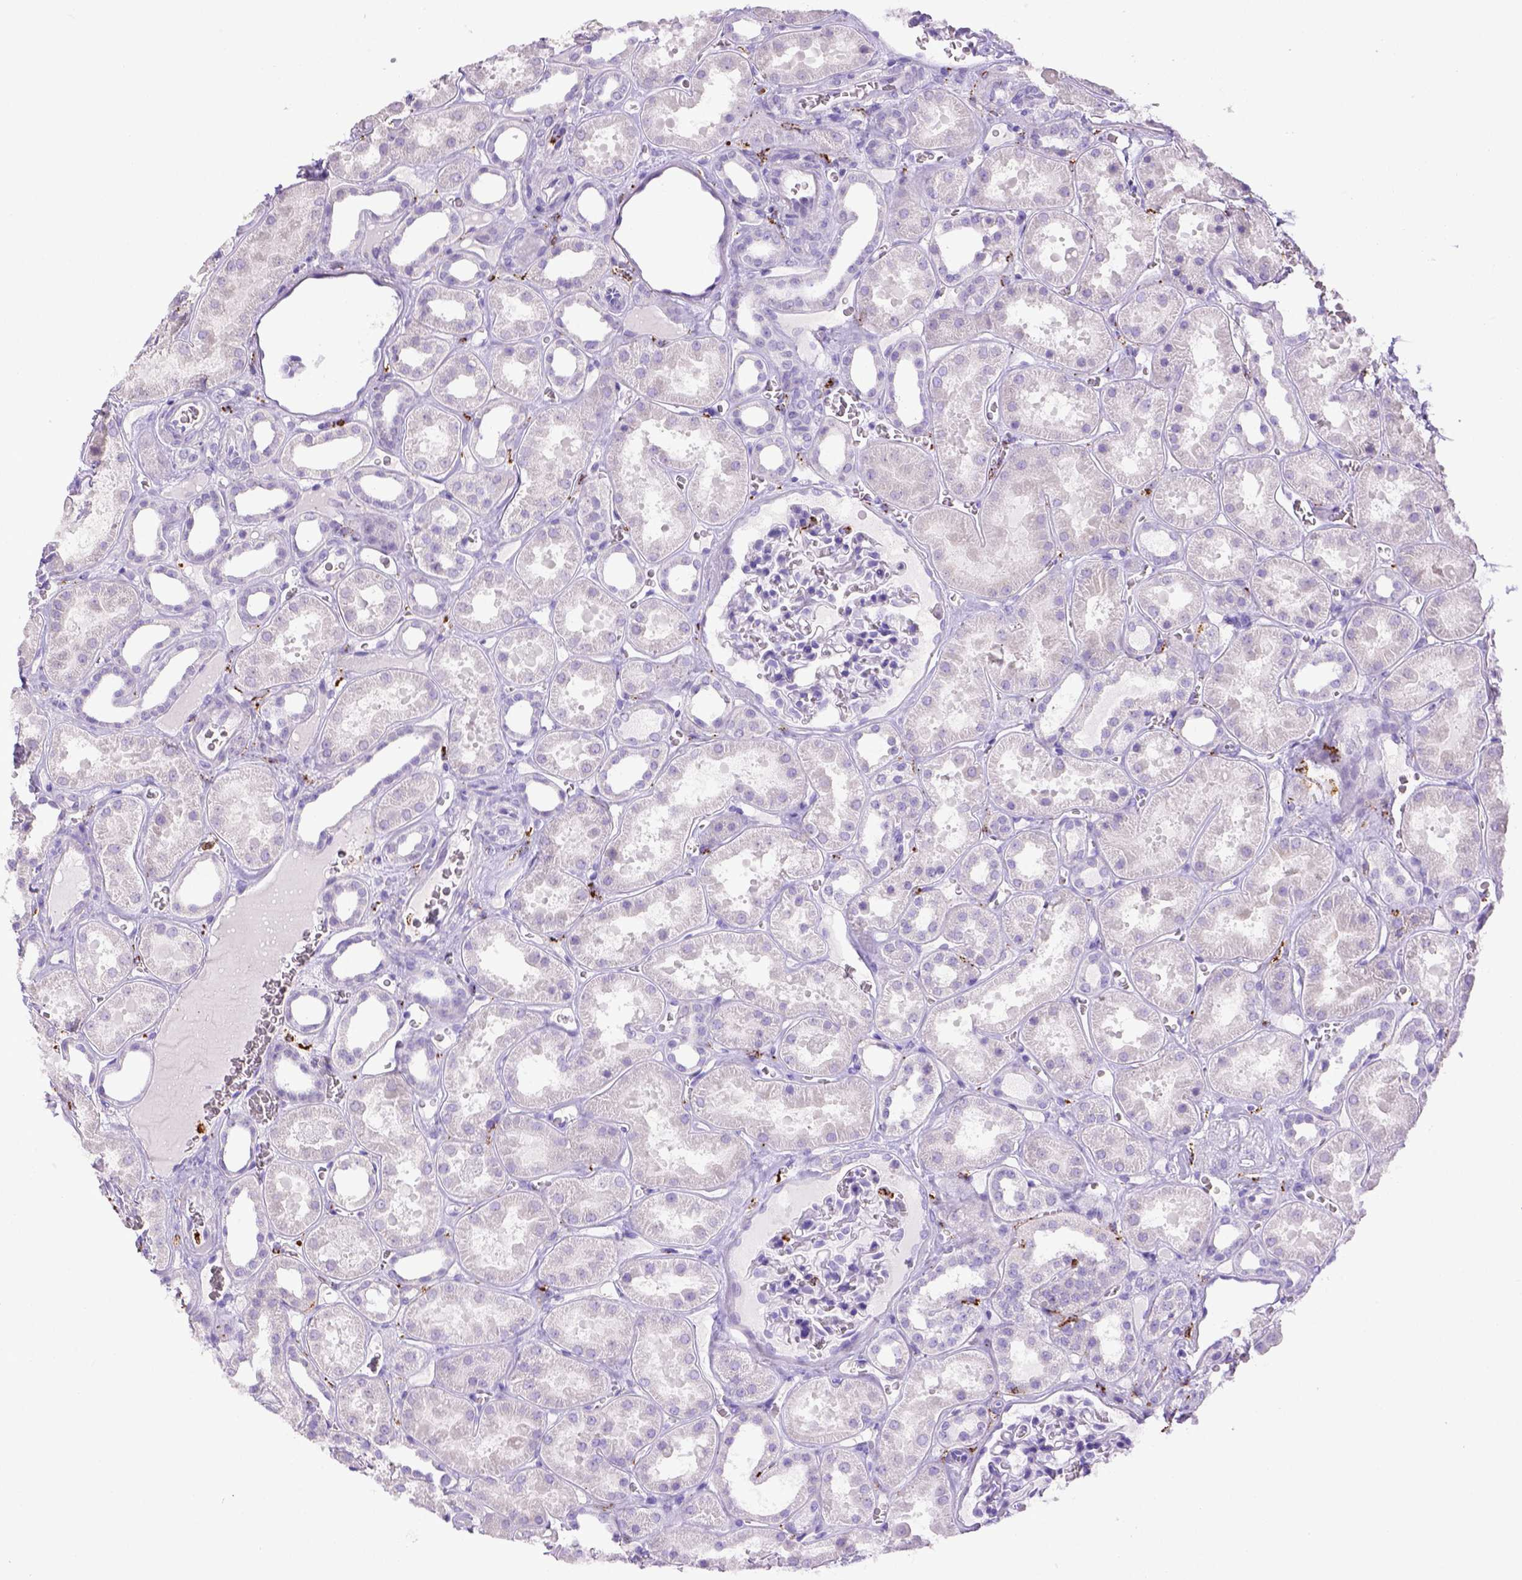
{"staining": {"intensity": "negative", "quantity": "none", "location": "none"}, "tissue": "kidney", "cell_type": "Cells in glomeruli", "image_type": "normal", "snomed": [{"axis": "morphology", "description": "Normal tissue, NOS"}, {"axis": "topography", "description": "Kidney"}], "caption": "High power microscopy histopathology image of an immunohistochemistry photomicrograph of normal kidney, revealing no significant expression in cells in glomeruli.", "gene": "CD68", "patient": {"sex": "female", "age": 41}}